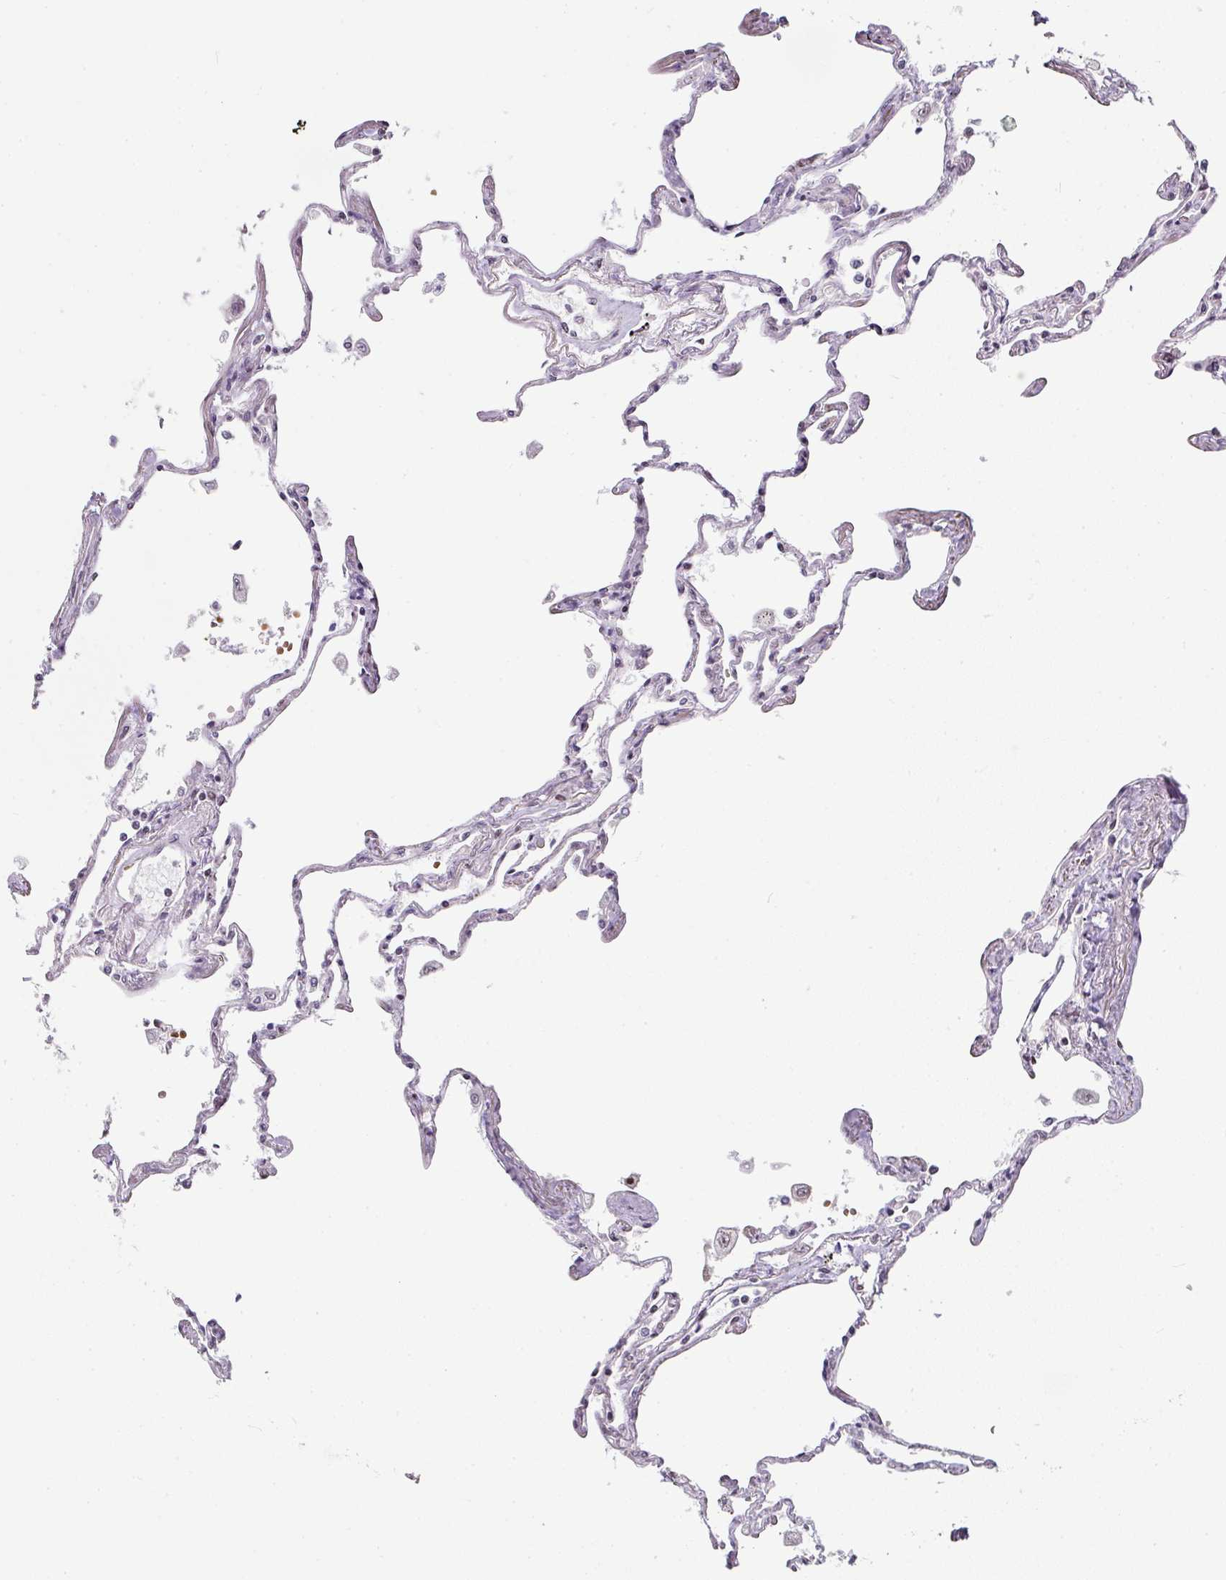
{"staining": {"intensity": "strong", "quantity": "25%-75%", "location": "nuclear"}, "tissue": "lung", "cell_type": "Alveolar cells", "image_type": "normal", "snomed": [{"axis": "morphology", "description": "Normal tissue, NOS"}, {"axis": "topography", "description": "Lung"}], "caption": "A brown stain highlights strong nuclear positivity of a protein in alveolar cells of unremarkable human lung. Nuclei are stained in blue.", "gene": "NCOA5", "patient": {"sex": "female", "age": 67}}